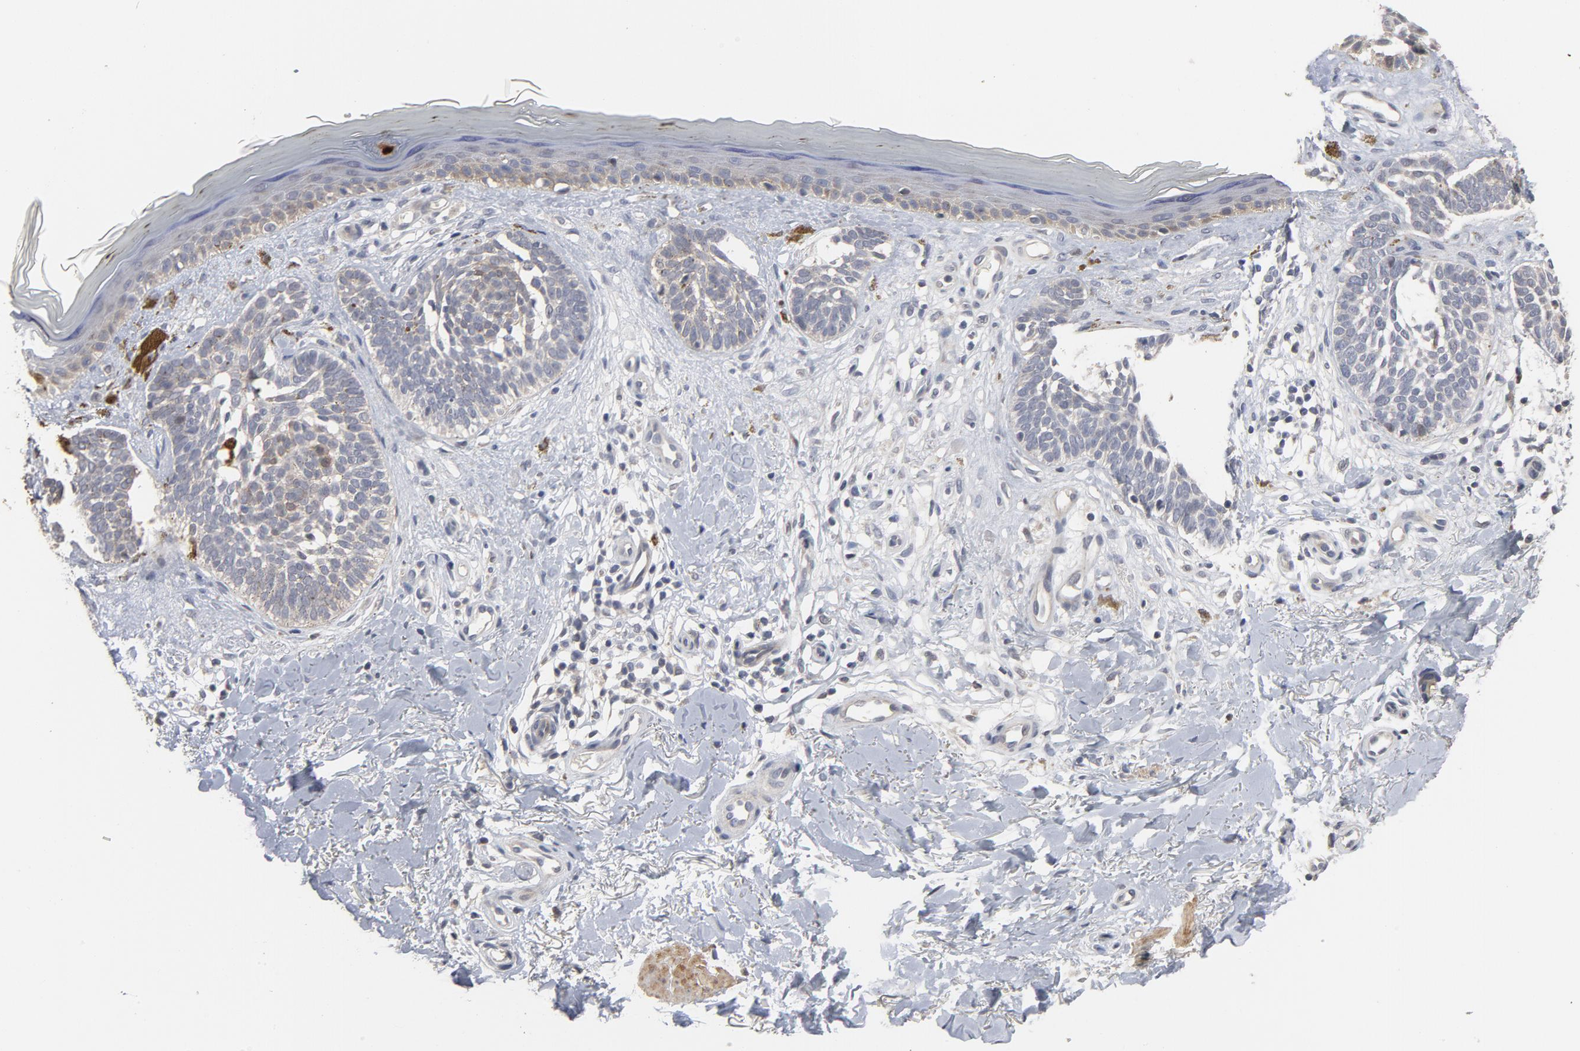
{"staining": {"intensity": "negative", "quantity": "none", "location": "none"}, "tissue": "skin cancer", "cell_type": "Tumor cells", "image_type": "cancer", "snomed": [{"axis": "morphology", "description": "Normal tissue, NOS"}, {"axis": "morphology", "description": "Basal cell carcinoma"}, {"axis": "topography", "description": "Skin"}], "caption": "A high-resolution photomicrograph shows IHC staining of skin cancer, which exhibits no significant staining in tumor cells.", "gene": "PPP1R1B", "patient": {"sex": "female", "age": 58}}